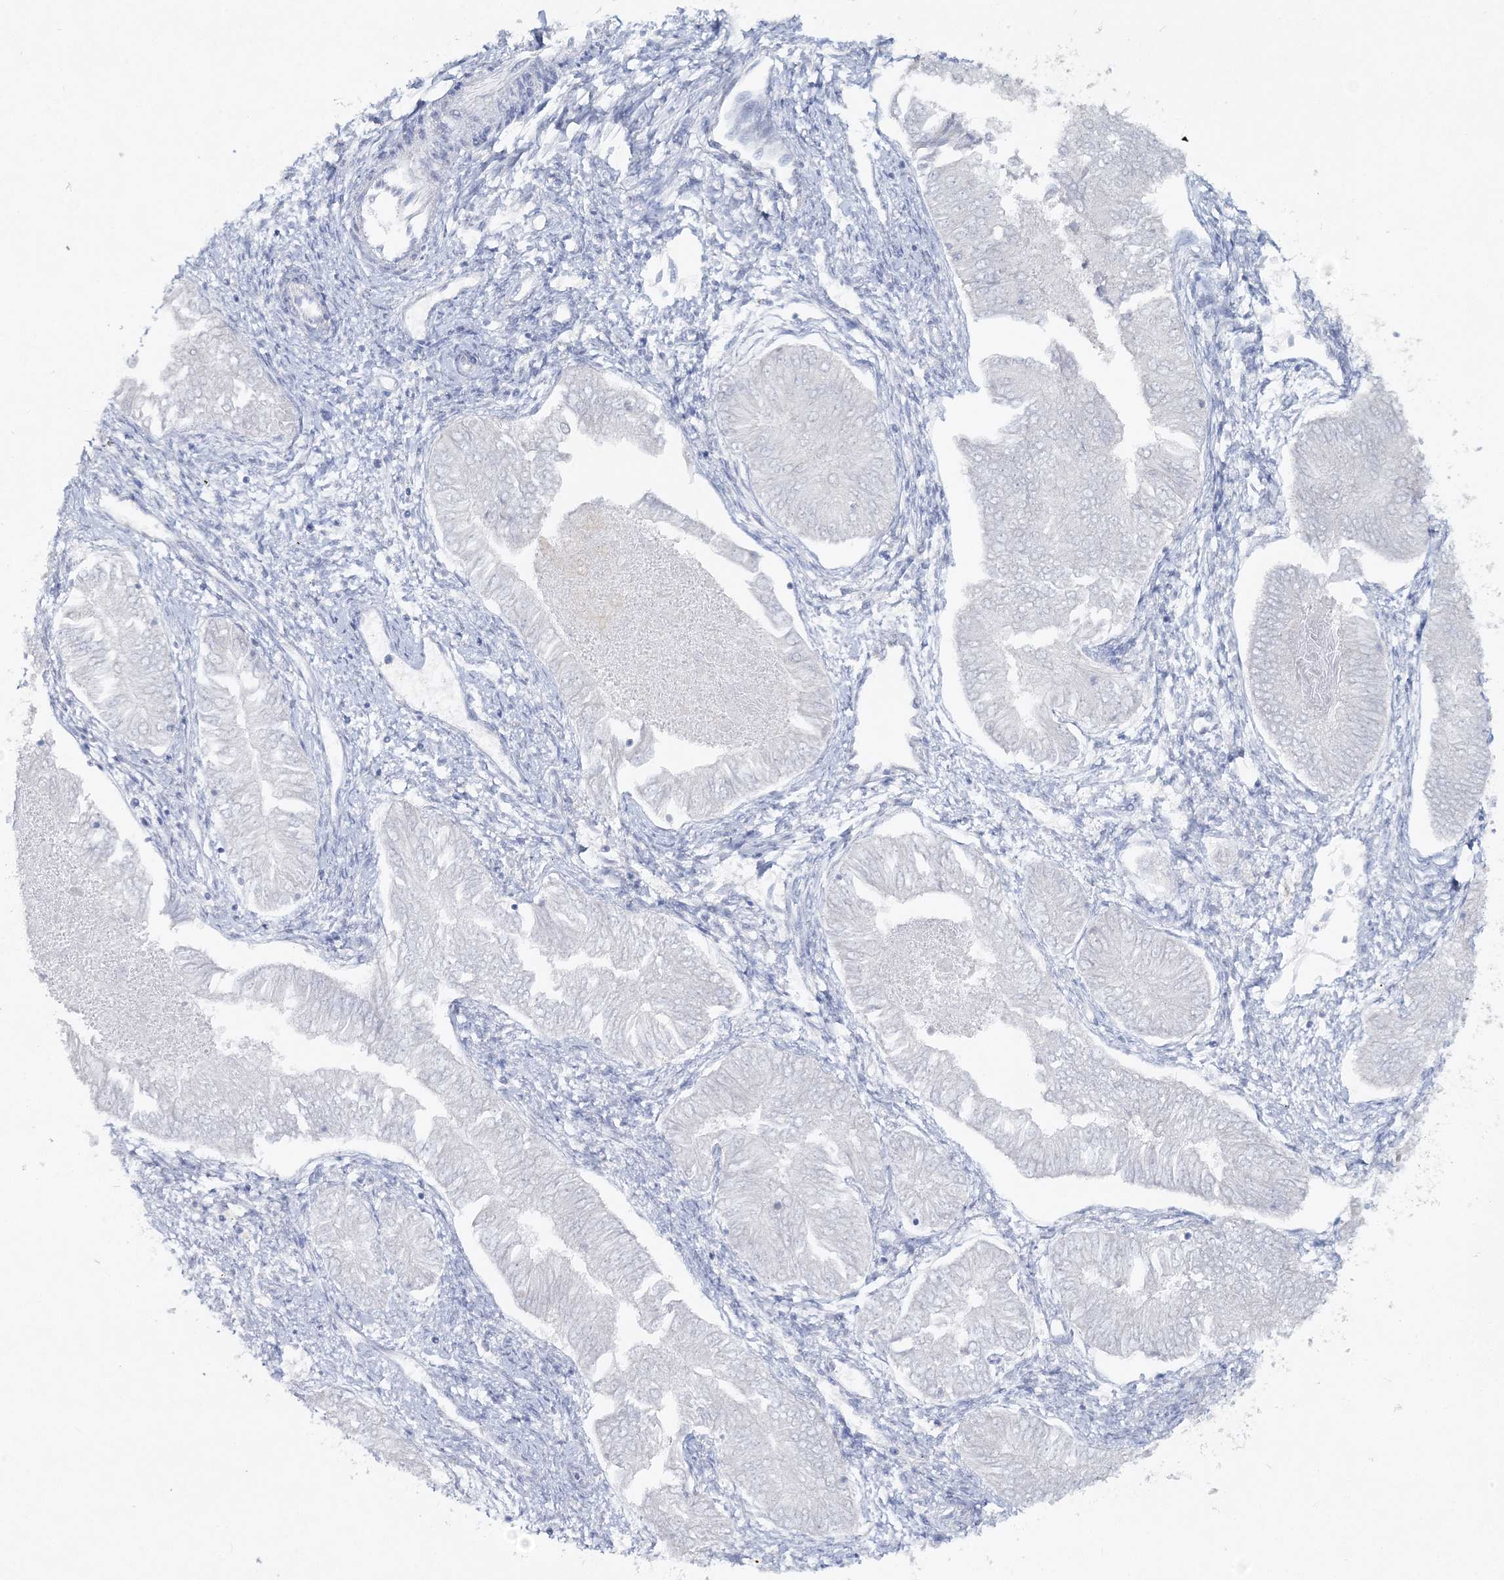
{"staining": {"intensity": "negative", "quantity": "none", "location": "none"}, "tissue": "endometrial cancer", "cell_type": "Tumor cells", "image_type": "cancer", "snomed": [{"axis": "morphology", "description": "Adenocarcinoma, NOS"}, {"axis": "topography", "description": "Endometrium"}], "caption": "This image is of endometrial cancer stained with IHC to label a protein in brown with the nuclei are counter-stained blue. There is no expression in tumor cells.", "gene": "GCKR", "patient": {"sex": "female", "age": 53}}